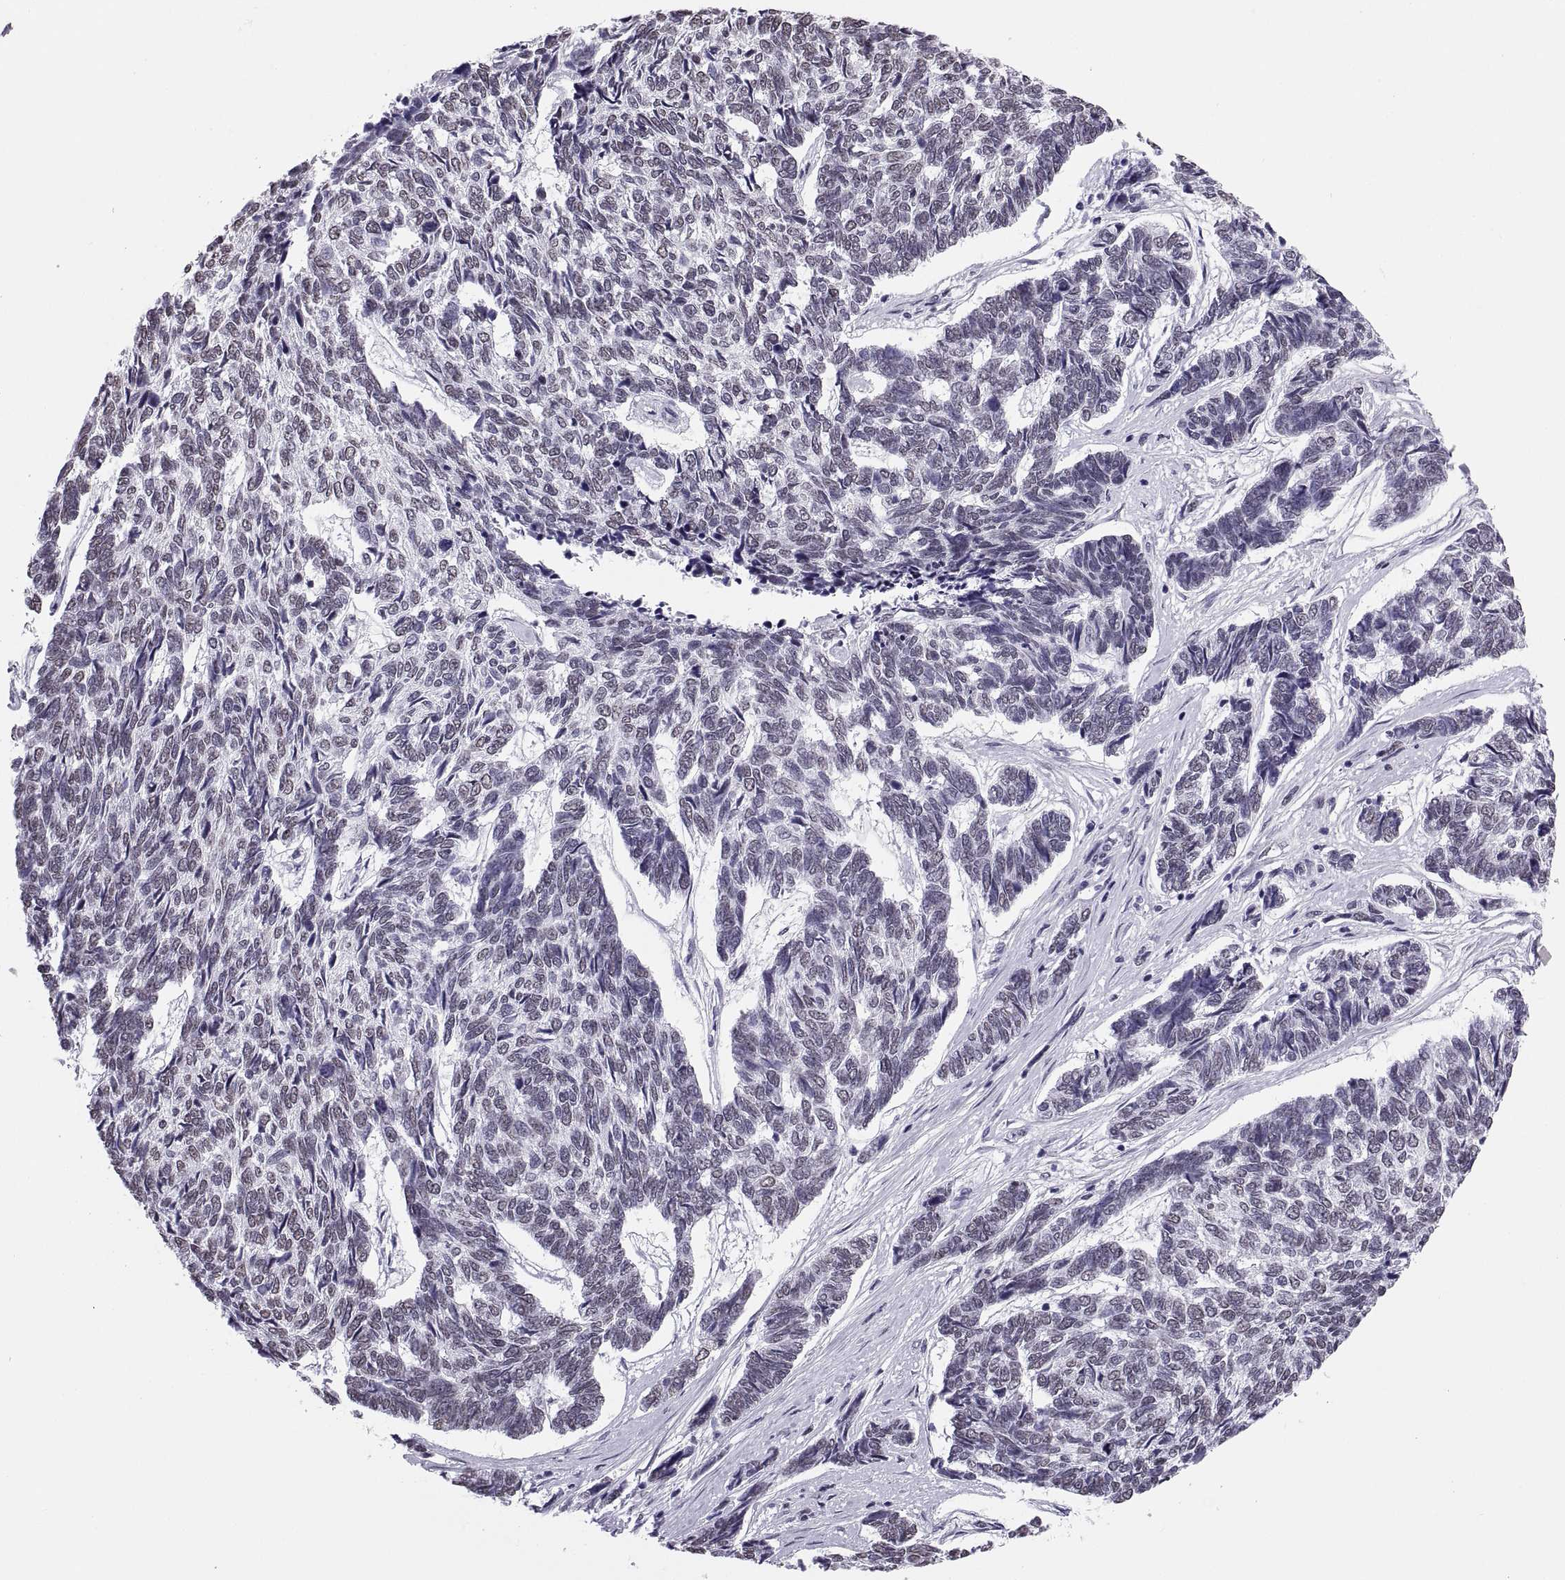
{"staining": {"intensity": "negative", "quantity": "none", "location": "none"}, "tissue": "skin cancer", "cell_type": "Tumor cells", "image_type": "cancer", "snomed": [{"axis": "morphology", "description": "Basal cell carcinoma"}, {"axis": "topography", "description": "Skin"}], "caption": "An IHC image of skin basal cell carcinoma is shown. There is no staining in tumor cells of skin basal cell carcinoma. The staining is performed using DAB brown chromogen with nuclei counter-stained in using hematoxylin.", "gene": "CARTPT", "patient": {"sex": "female", "age": 65}}